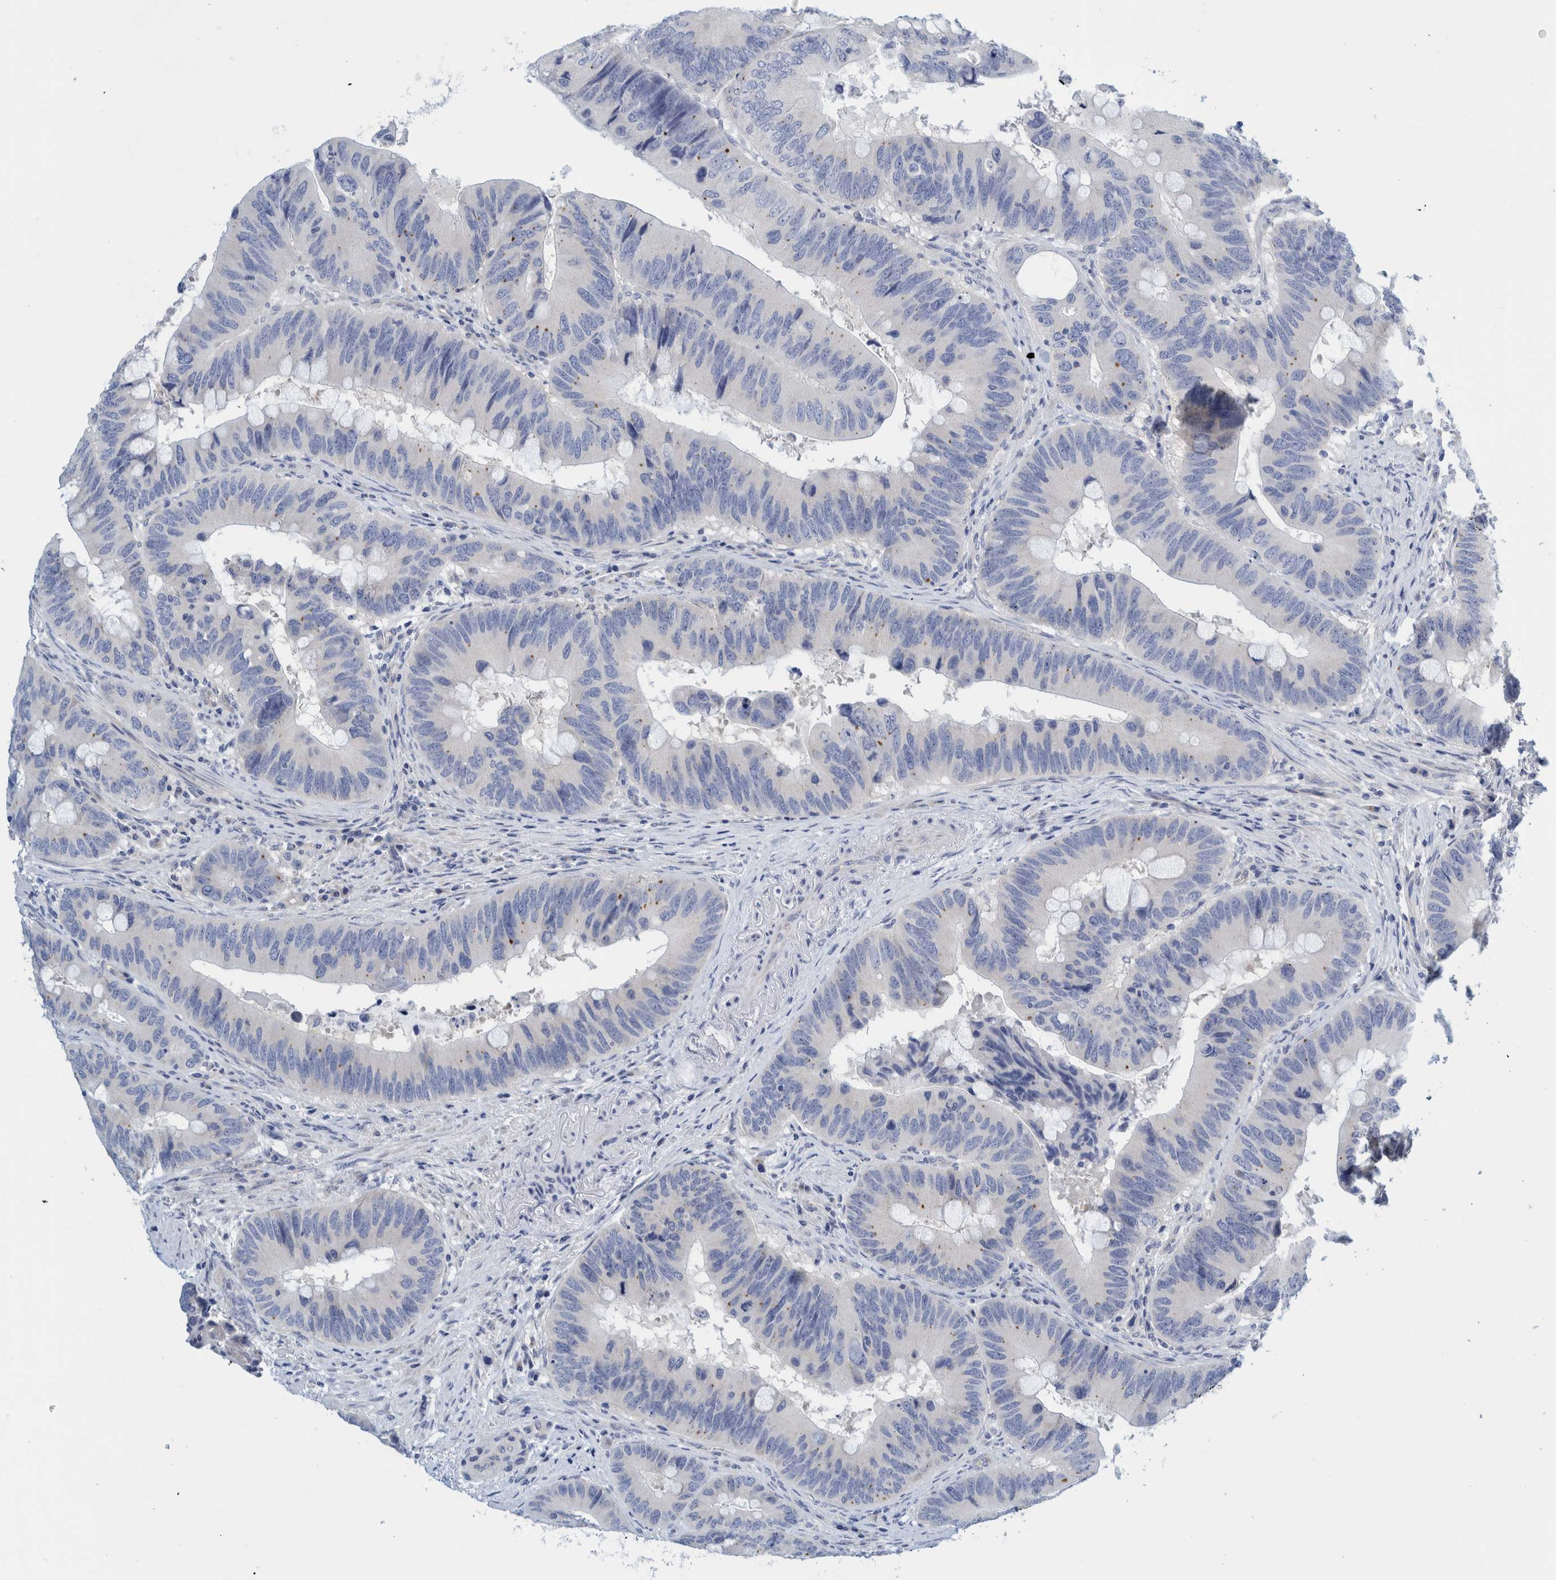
{"staining": {"intensity": "negative", "quantity": "none", "location": "none"}, "tissue": "colorectal cancer", "cell_type": "Tumor cells", "image_type": "cancer", "snomed": [{"axis": "morphology", "description": "Adenocarcinoma, NOS"}, {"axis": "topography", "description": "Colon"}], "caption": "This is an IHC image of human colorectal cancer (adenocarcinoma). There is no expression in tumor cells.", "gene": "ZNF324B", "patient": {"sex": "male", "age": 71}}